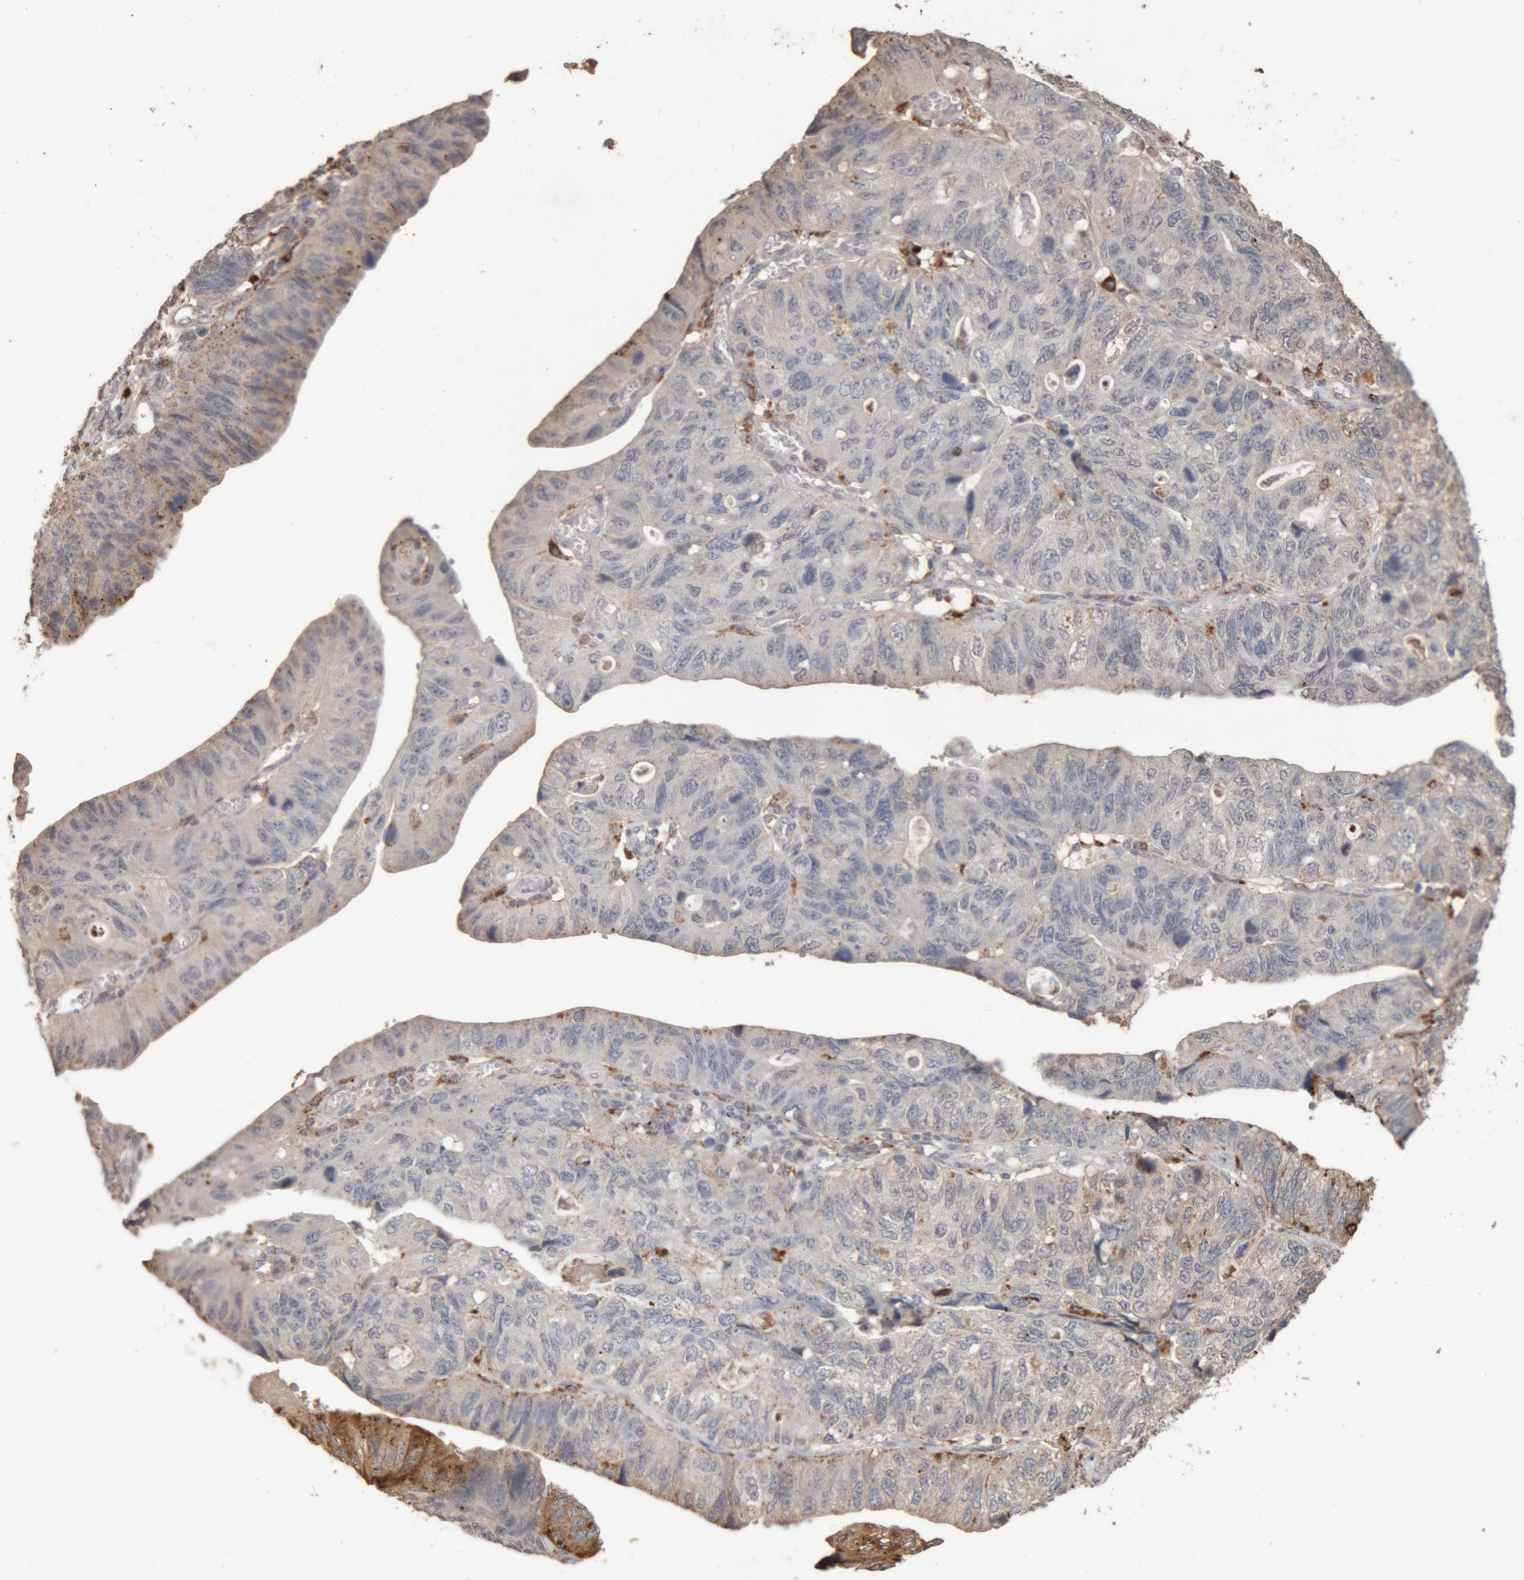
{"staining": {"intensity": "negative", "quantity": "none", "location": "none"}, "tissue": "stomach cancer", "cell_type": "Tumor cells", "image_type": "cancer", "snomed": [{"axis": "morphology", "description": "Adenocarcinoma, NOS"}, {"axis": "topography", "description": "Stomach"}], "caption": "Immunohistochemistry photomicrograph of adenocarcinoma (stomach) stained for a protein (brown), which exhibits no staining in tumor cells.", "gene": "ARSA", "patient": {"sex": "male", "age": 59}}